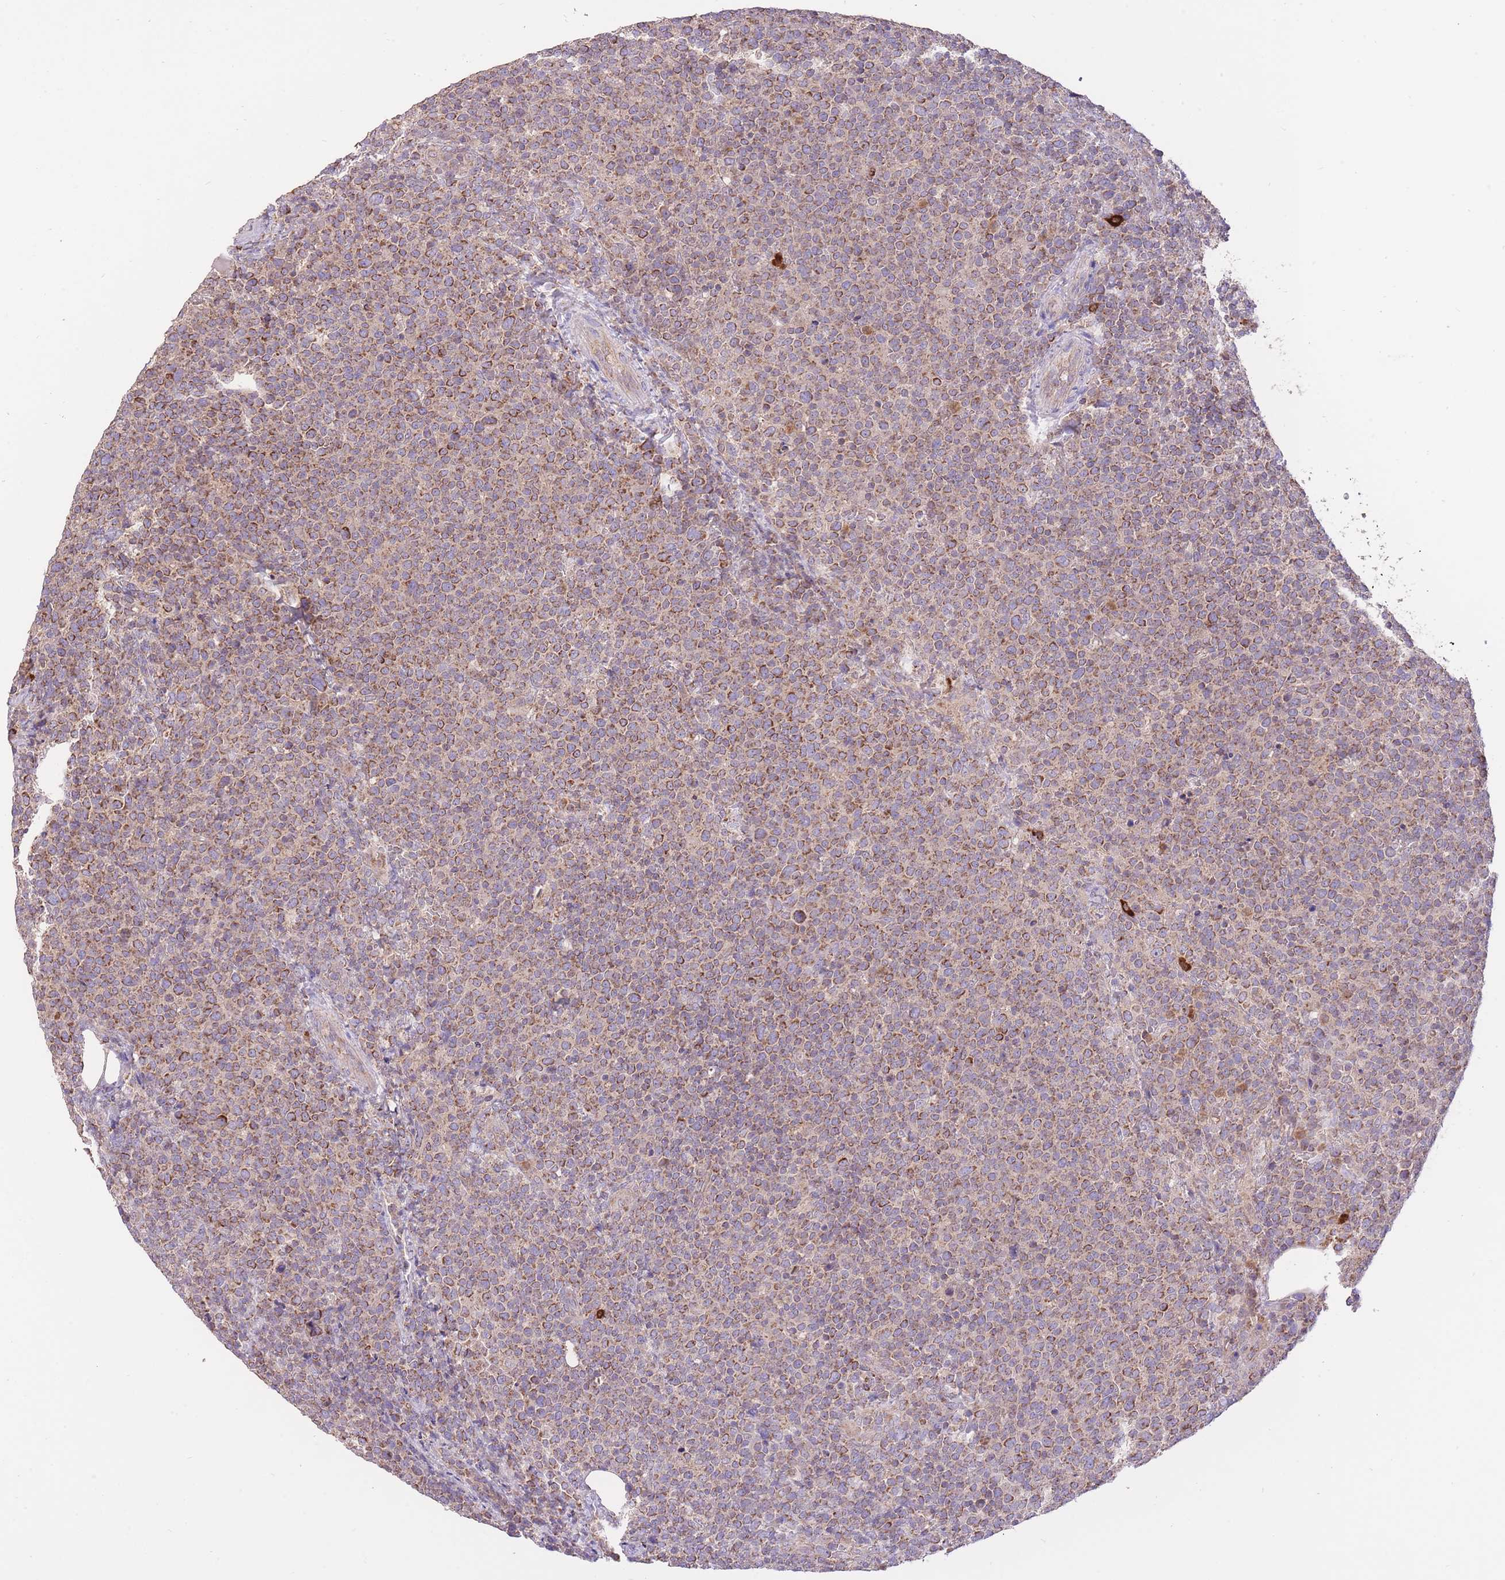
{"staining": {"intensity": "moderate", "quantity": ">75%", "location": "cytoplasmic/membranous"}, "tissue": "lymphoma", "cell_type": "Tumor cells", "image_type": "cancer", "snomed": [{"axis": "morphology", "description": "Malignant lymphoma, non-Hodgkin's type, High grade"}, {"axis": "topography", "description": "Lymph node"}], "caption": "Lymphoma stained with IHC shows moderate cytoplasmic/membranous expression in approximately >75% of tumor cells.", "gene": "PREP", "patient": {"sex": "male", "age": 61}}